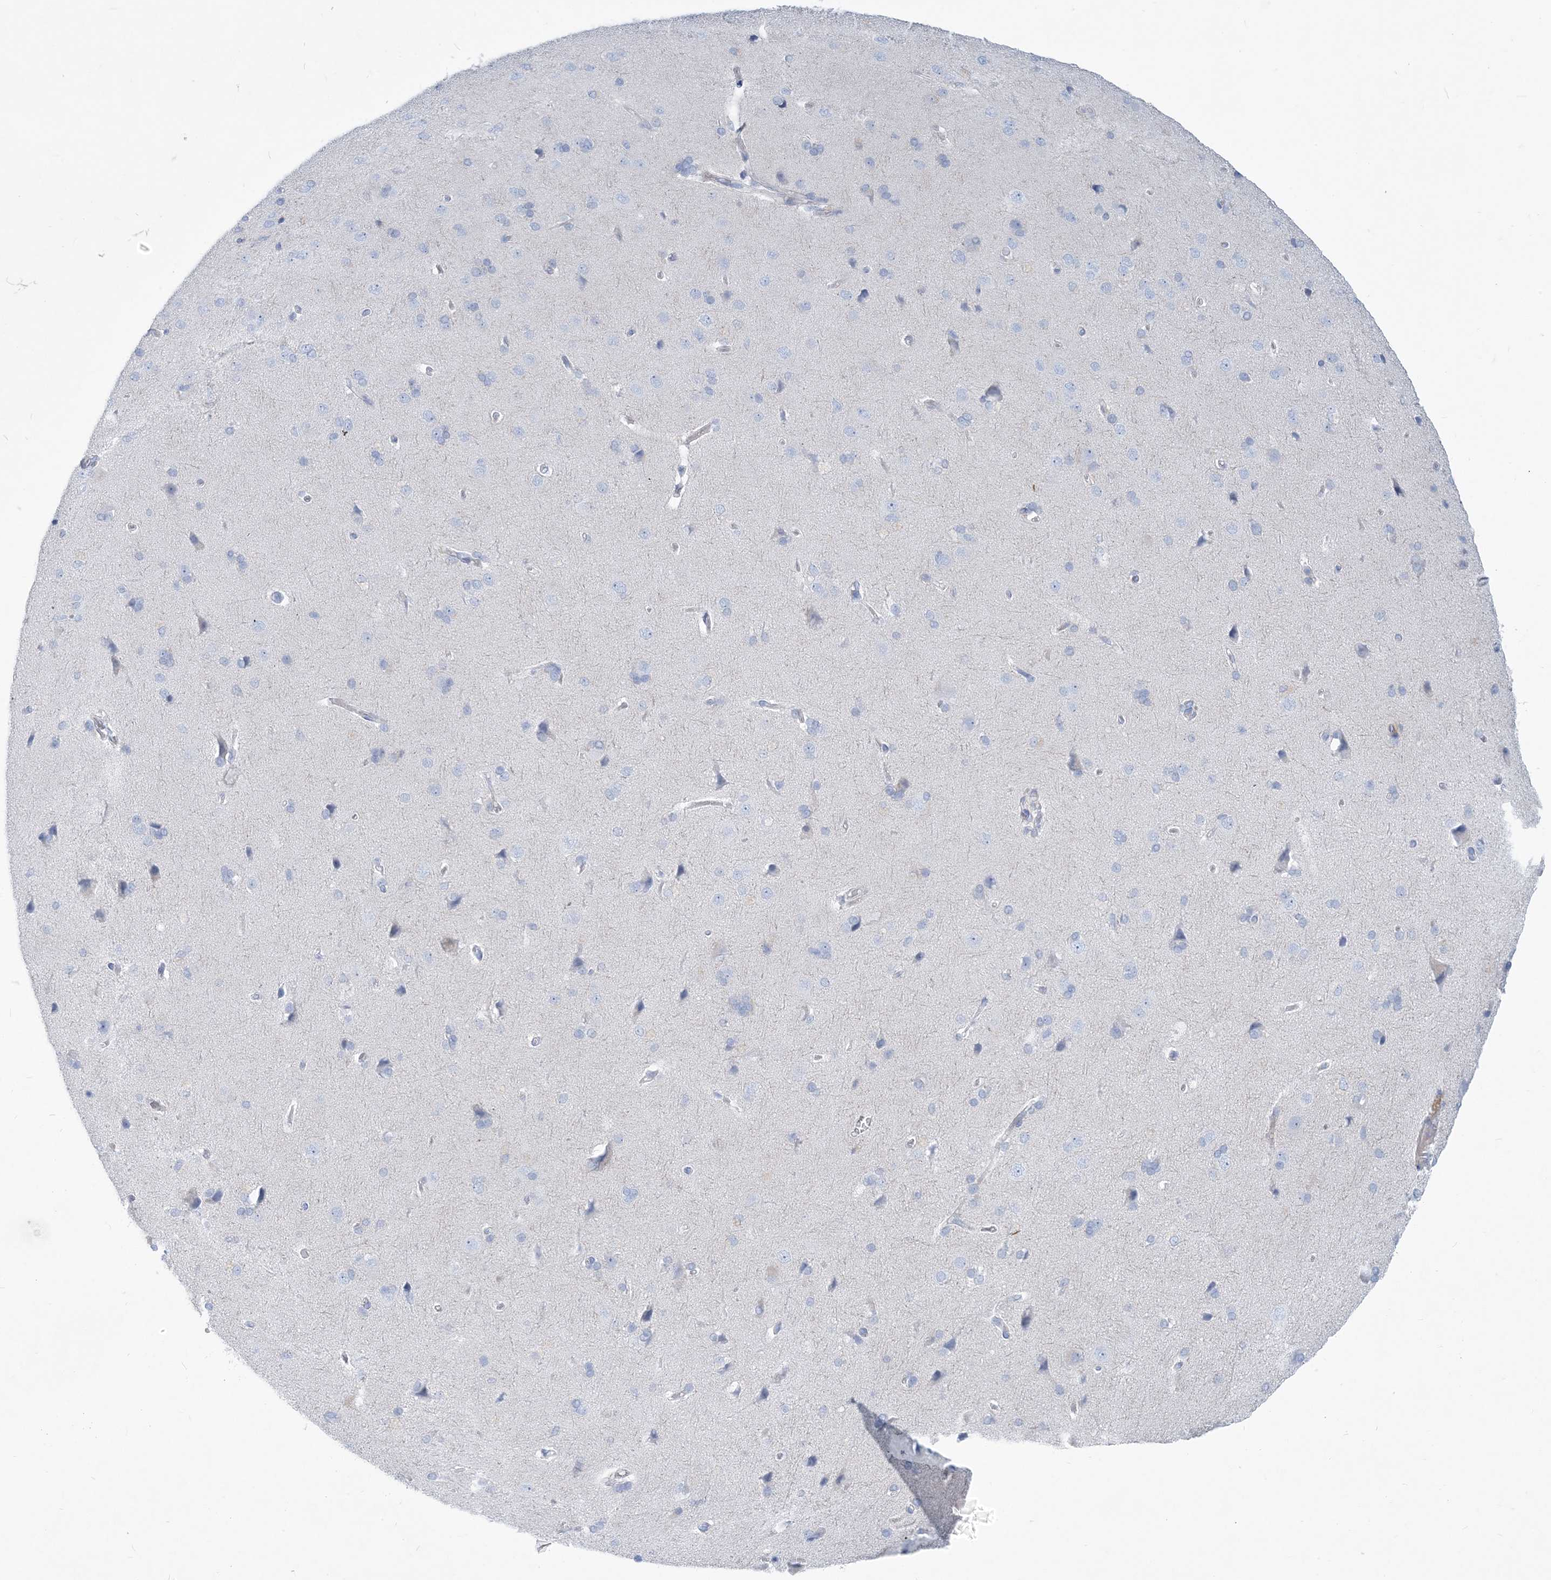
{"staining": {"intensity": "negative", "quantity": "none", "location": "none"}, "tissue": "cerebral cortex", "cell_type": "Endothelial cells", "image_type": "normal", "snomed": [{"axis": "morphology", "description": "Normal tissue, NOS"}, {"axis": "topography", "description": "Cerebral cortex"}], "caption": "IHC photomicrograph of unremarkable cerebral cortex: human cerebral cortex stained with DAB displays no significant protein positivity in endothelial cells.", "gene": "MOXD1", "patient": {"sex": "male", "age": 62}}